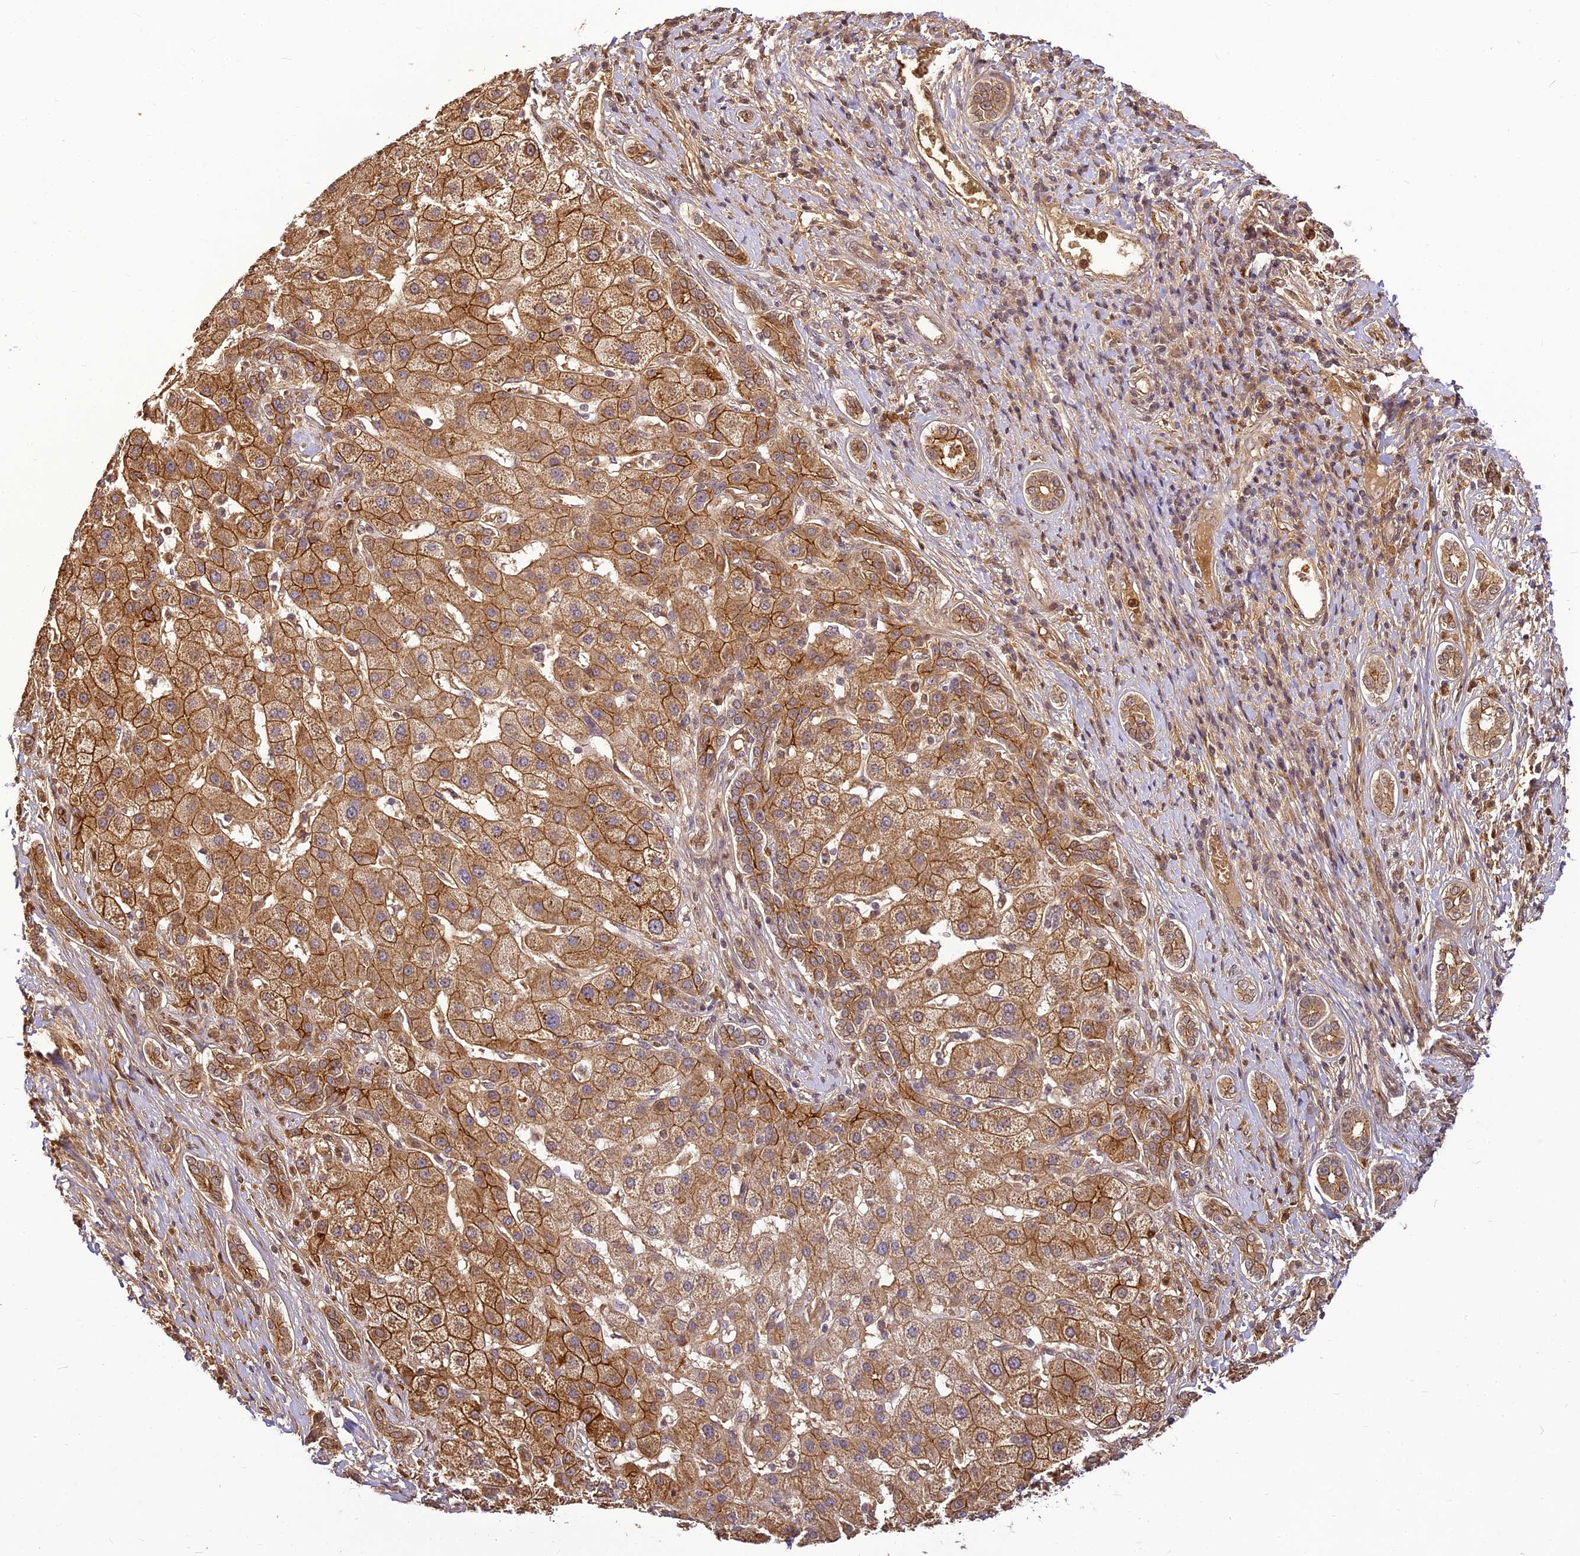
{"staining": {"intensity": "moderate", "quantity": ">75%", "location": "cytoplasmic/membranous"}, "tissue": "liver cancer", "cell_type": "Tumor cells", "image_type": "cancer", "snomed": [{"axis": "morphology", "description": "Carcinoma, Hepatocellular, NOS"}, {"axis": "topography", "description": "Liver"}], "caption": "Protein staining of liver cancer tissue exhibits moderate cytoplasmic/membranous expression in approximately >75% of tumor cells.", "gene": "BCDIN3D", "patient": {"sex": "male", "age": 65}}